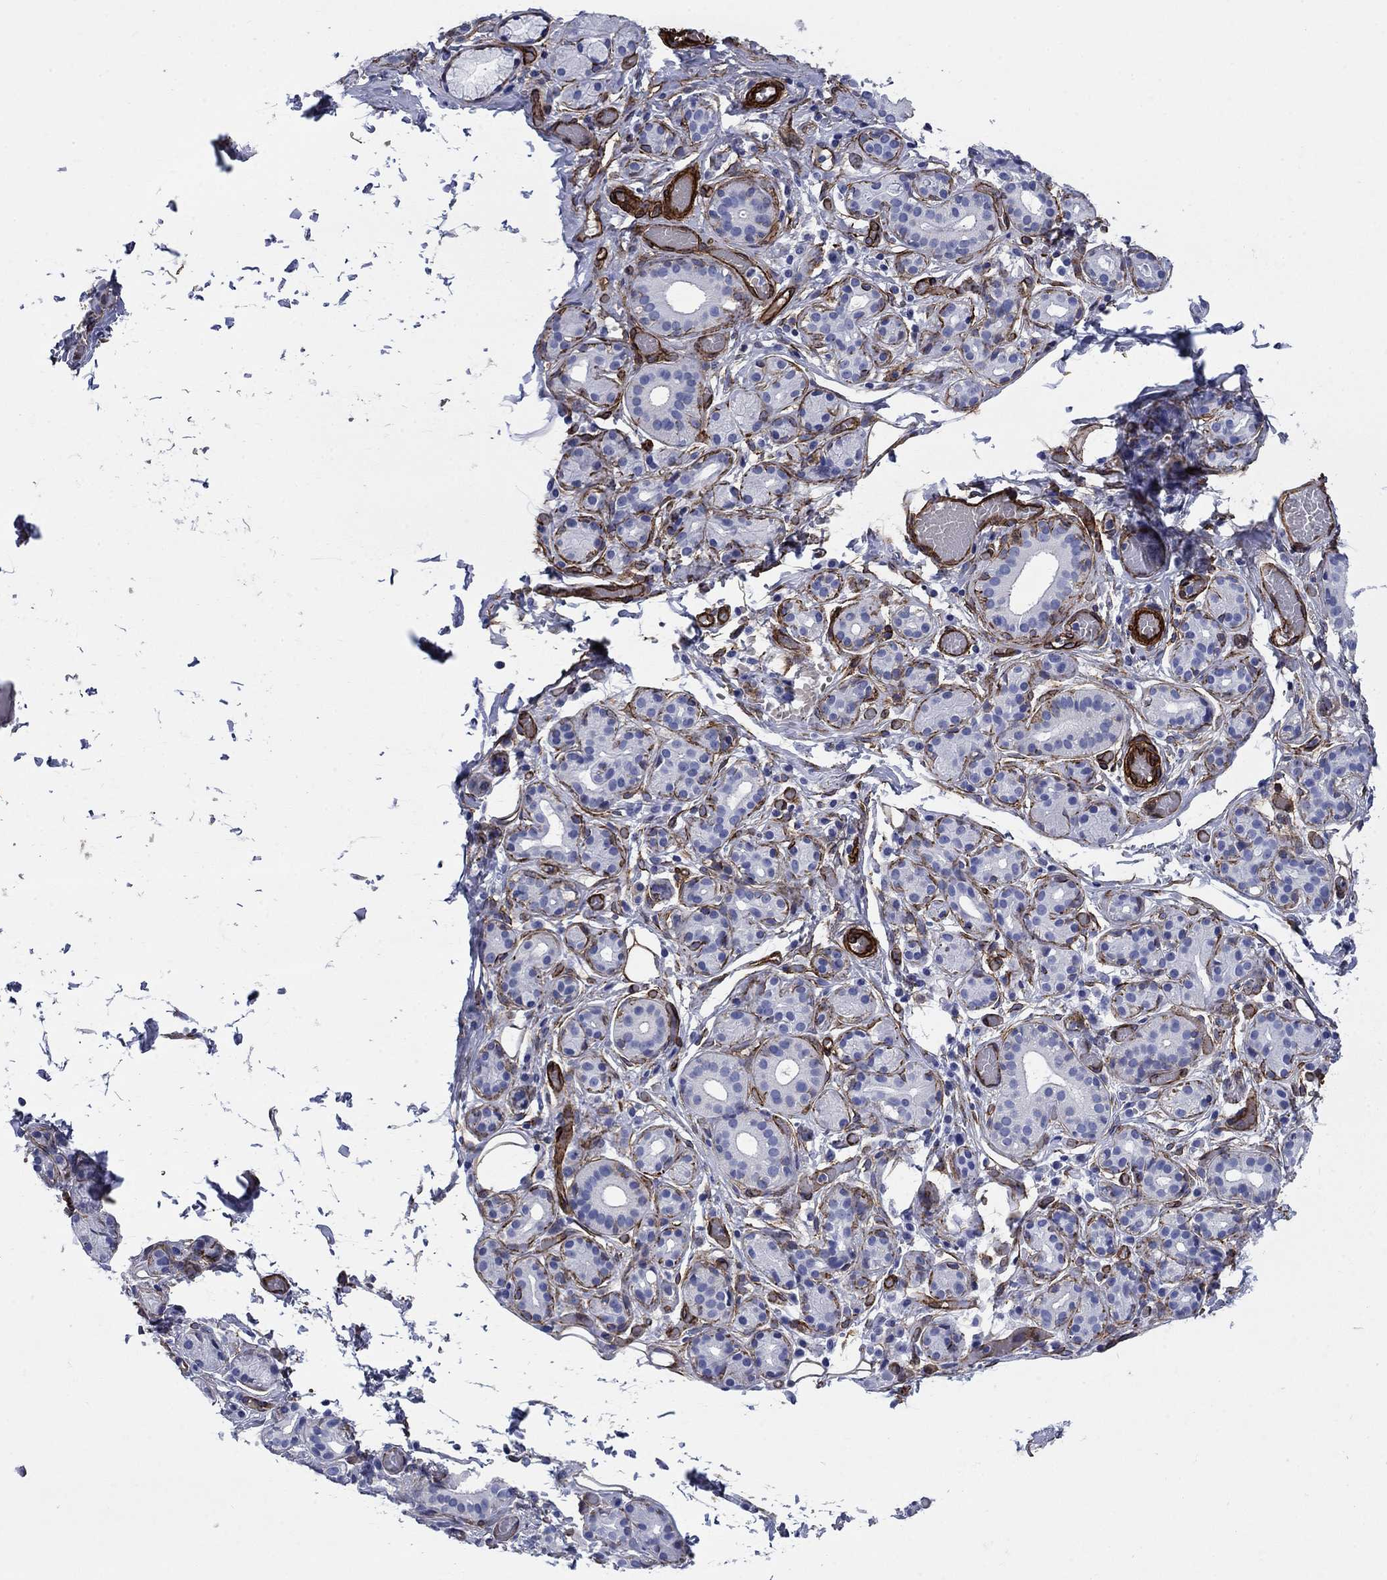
{"staining": {"intensity": "negative", "quantity": "none", "location": "none"}, "tissue": "salivary gland", "cell_type": "Glandular cells", "image_type": "normal", "snomed": [{"axis": "morphology", "description": "Normal tissue, NOS"}, {"axis": "topography", "description": "Salivary gland"}, {"axis": "topography", "description": "Peripheral nerve tissue"}], "caption": "Immunohistochemistry of unremarkable salivary gland exhibits no staining in glandular cells. The staining was performed using DAB (3,3'-diaminobenzidine) to visualize the protein expression in brown, while the nuclei were stained in blue with hematoxylin (Magnification: 20x).", "gene": "VTN", "patient": {"sex": "male", "age": 71}}